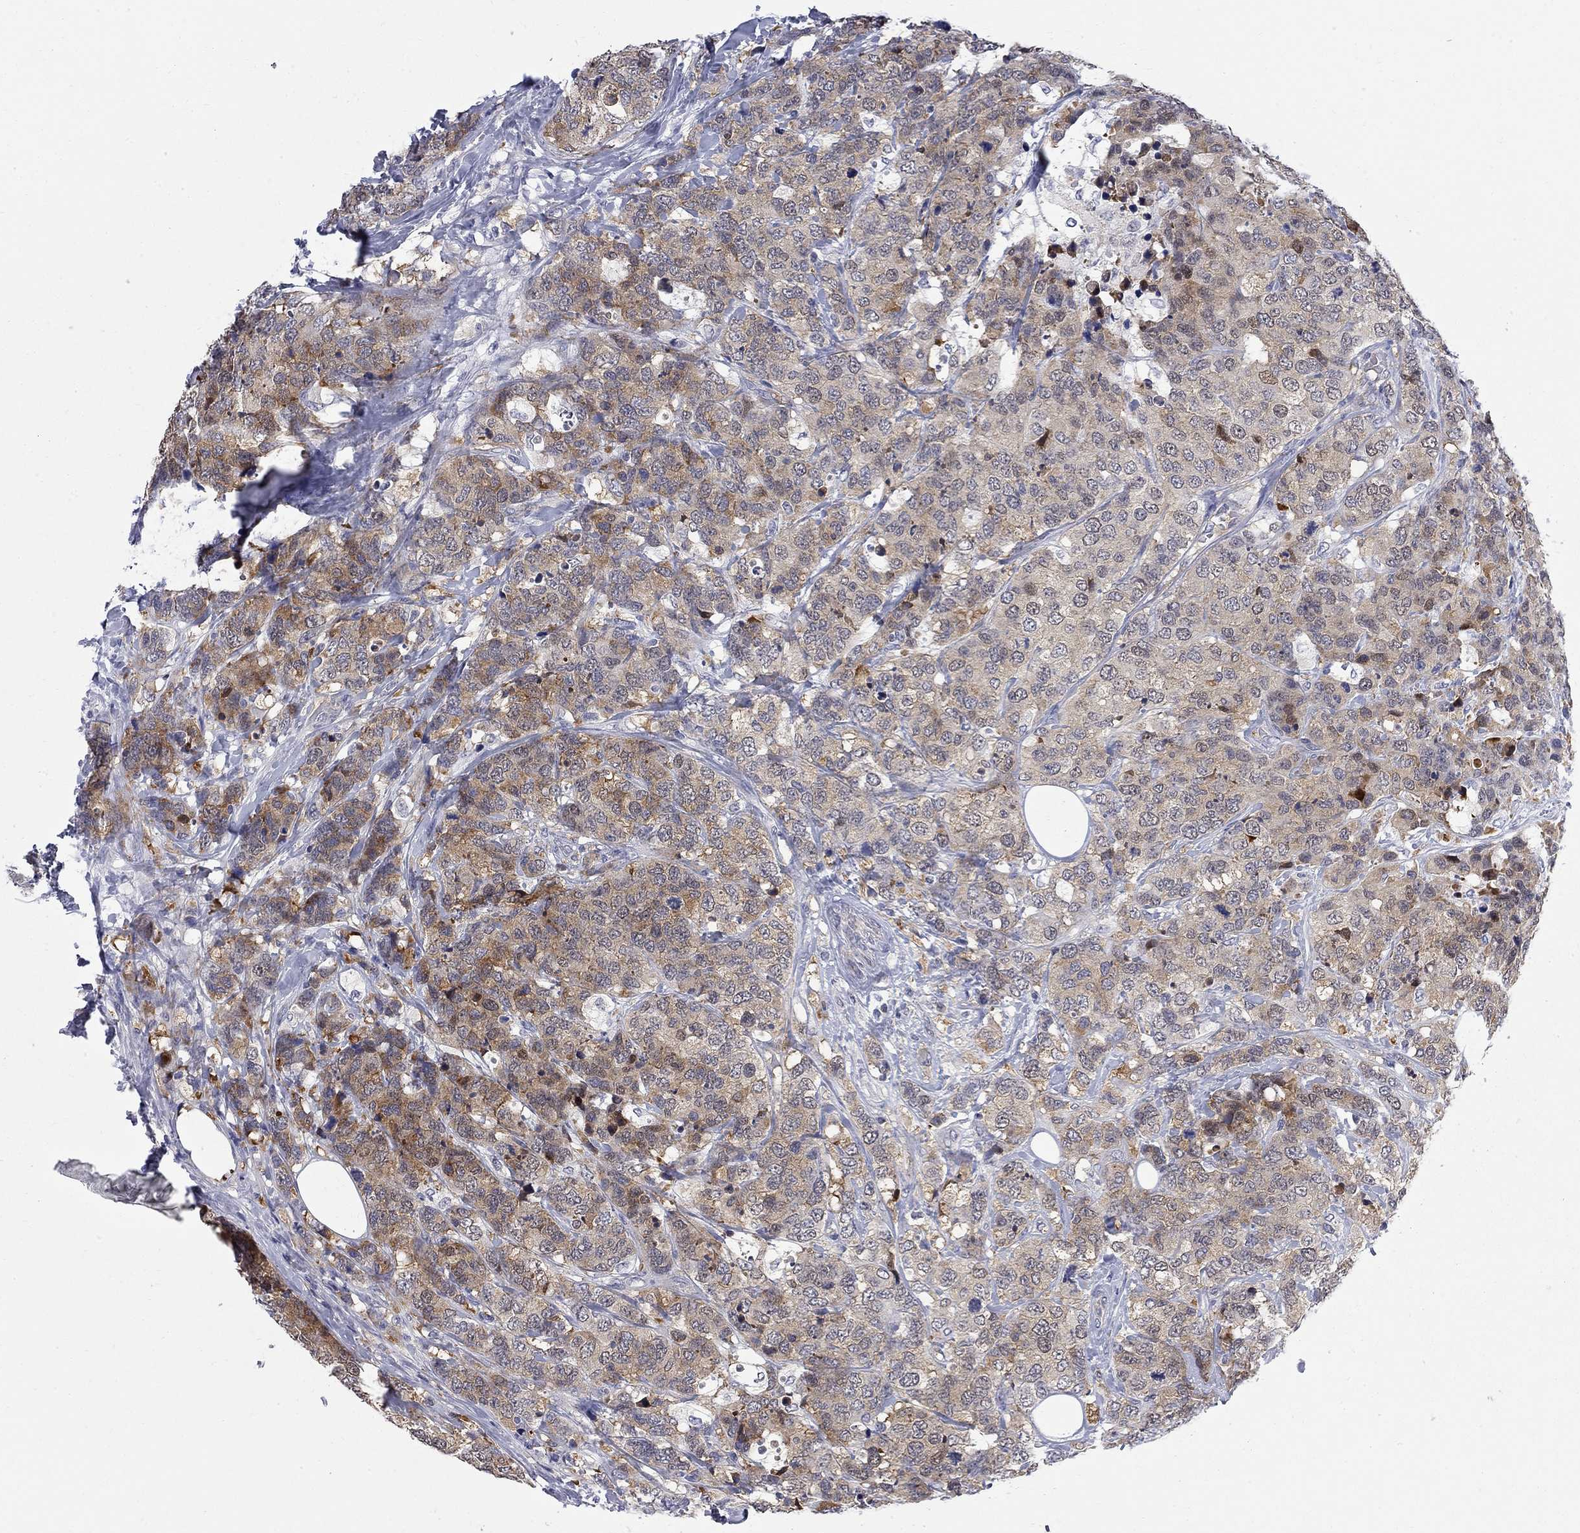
{"staining": {"intensity": "moderate", "quantity": ">75%", "location": "cytoplasmic/membranous"}, "tissue": "breast cancer", "cell_type": "Tumor cells", "image_type": "cancer", "snomed": [{"axis": "morphology", "description": "Lobular carcinoma"}, {"axis": "topography", "description": "Breast"}], "caption": "This photomicrograph displays breast cancer stained with immunohistochemistry (IHC) to label a protein in brown. The cytoplasmic/membranous of tumor cells show moderate positivity for the protein. Nuclei are counter-stained blue.", "gene": "GALNT8", "patient": {"sex": "female", "age": 59}}